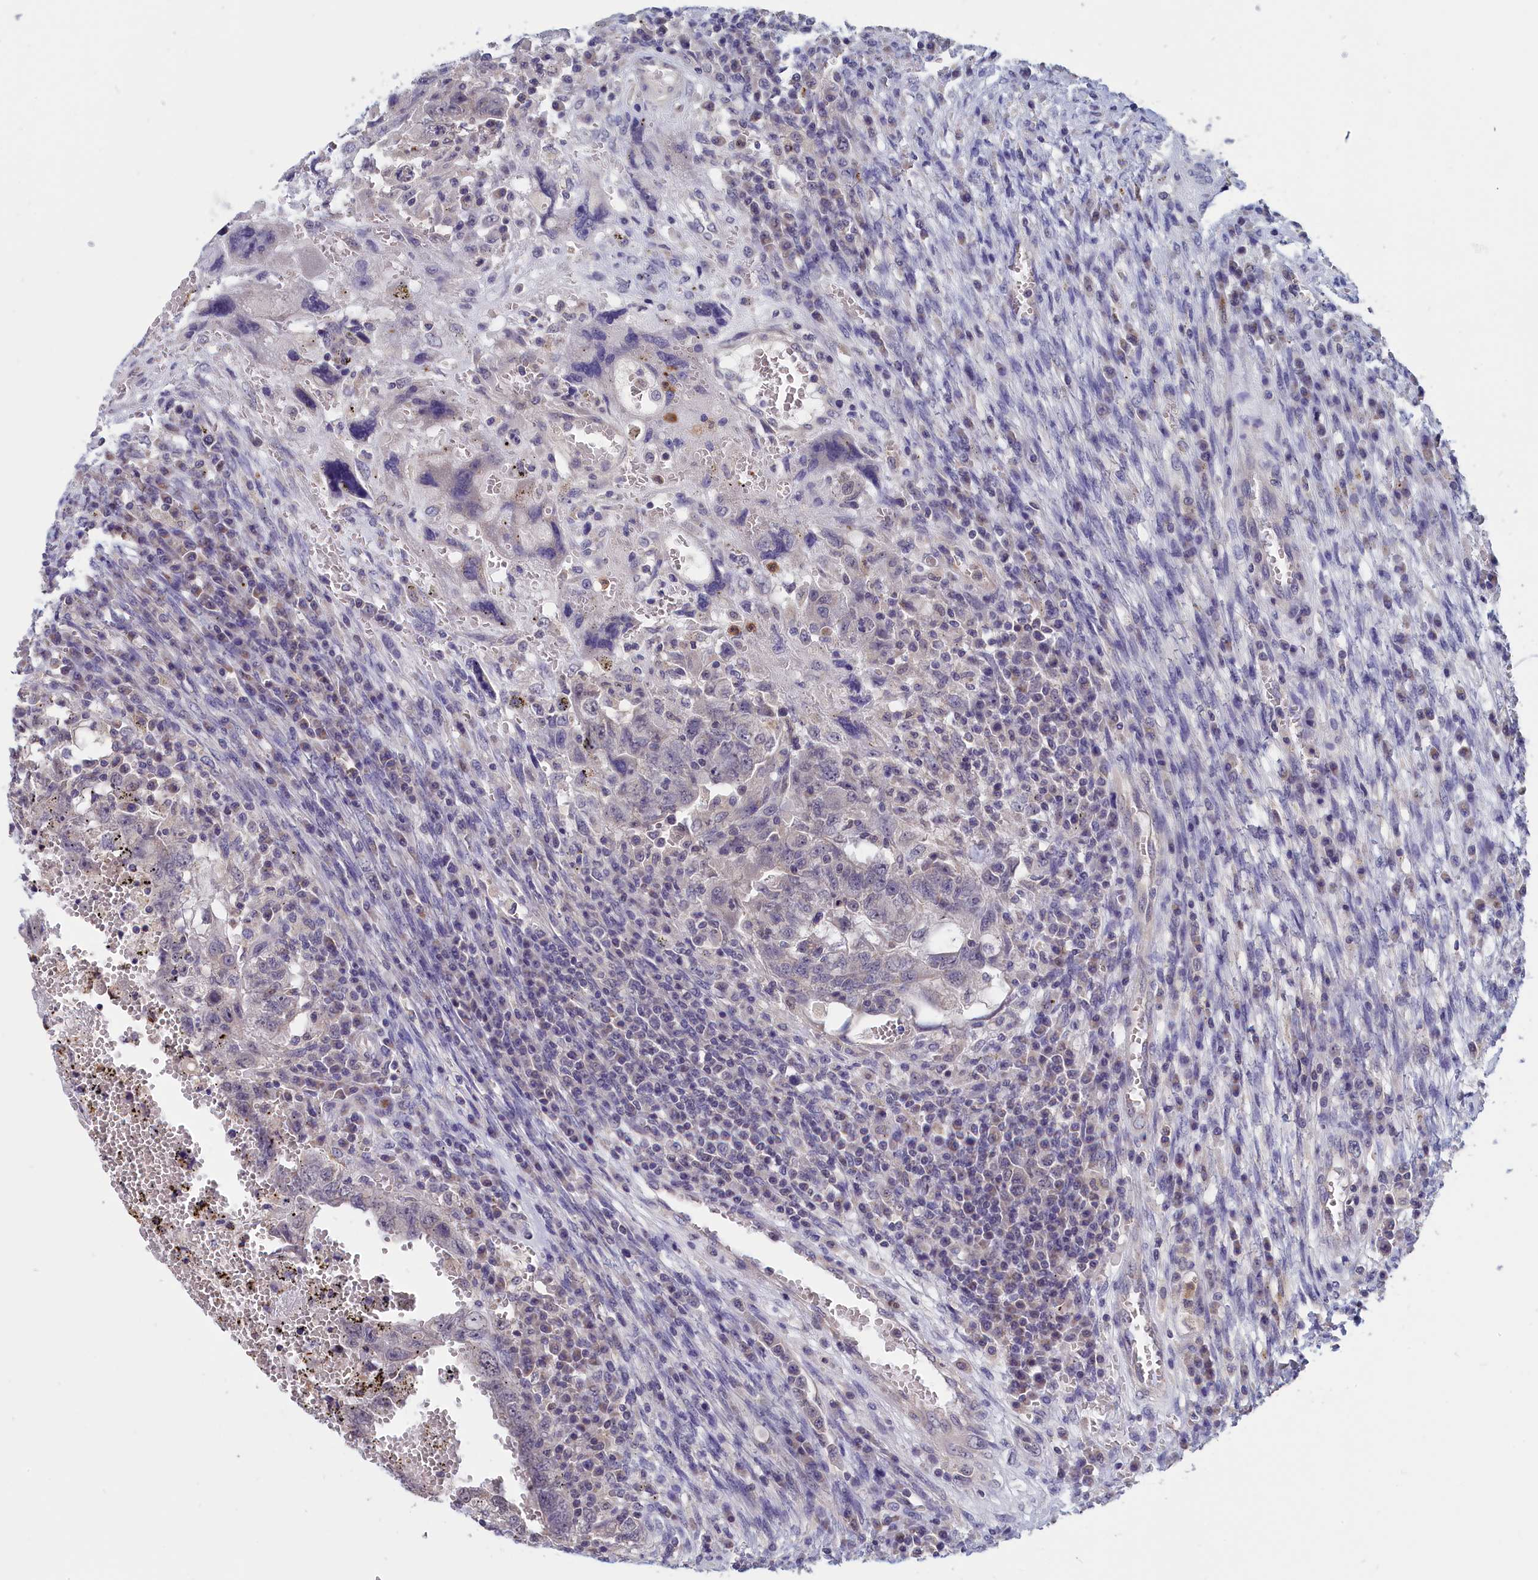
{"staining": {"intensity": "negative", "quantity": "none", "location": "none"}, "tissue": "testis cancer", "cell_type": "Tumor cells", "image_type": "cancer", "snomed": [{"axis": "morphology", "description": "Carcinoma, Embryonal, NOS"}, {"axis": "topography", "description": "Testis"}], "caption": "The immunohistochemistry (IHC) image has no significant staining in tumor cells of testis embryonal carcinoma tissue.", "gene": "EPB41L4B", "patient": {"sex": "male", "age": 26}}